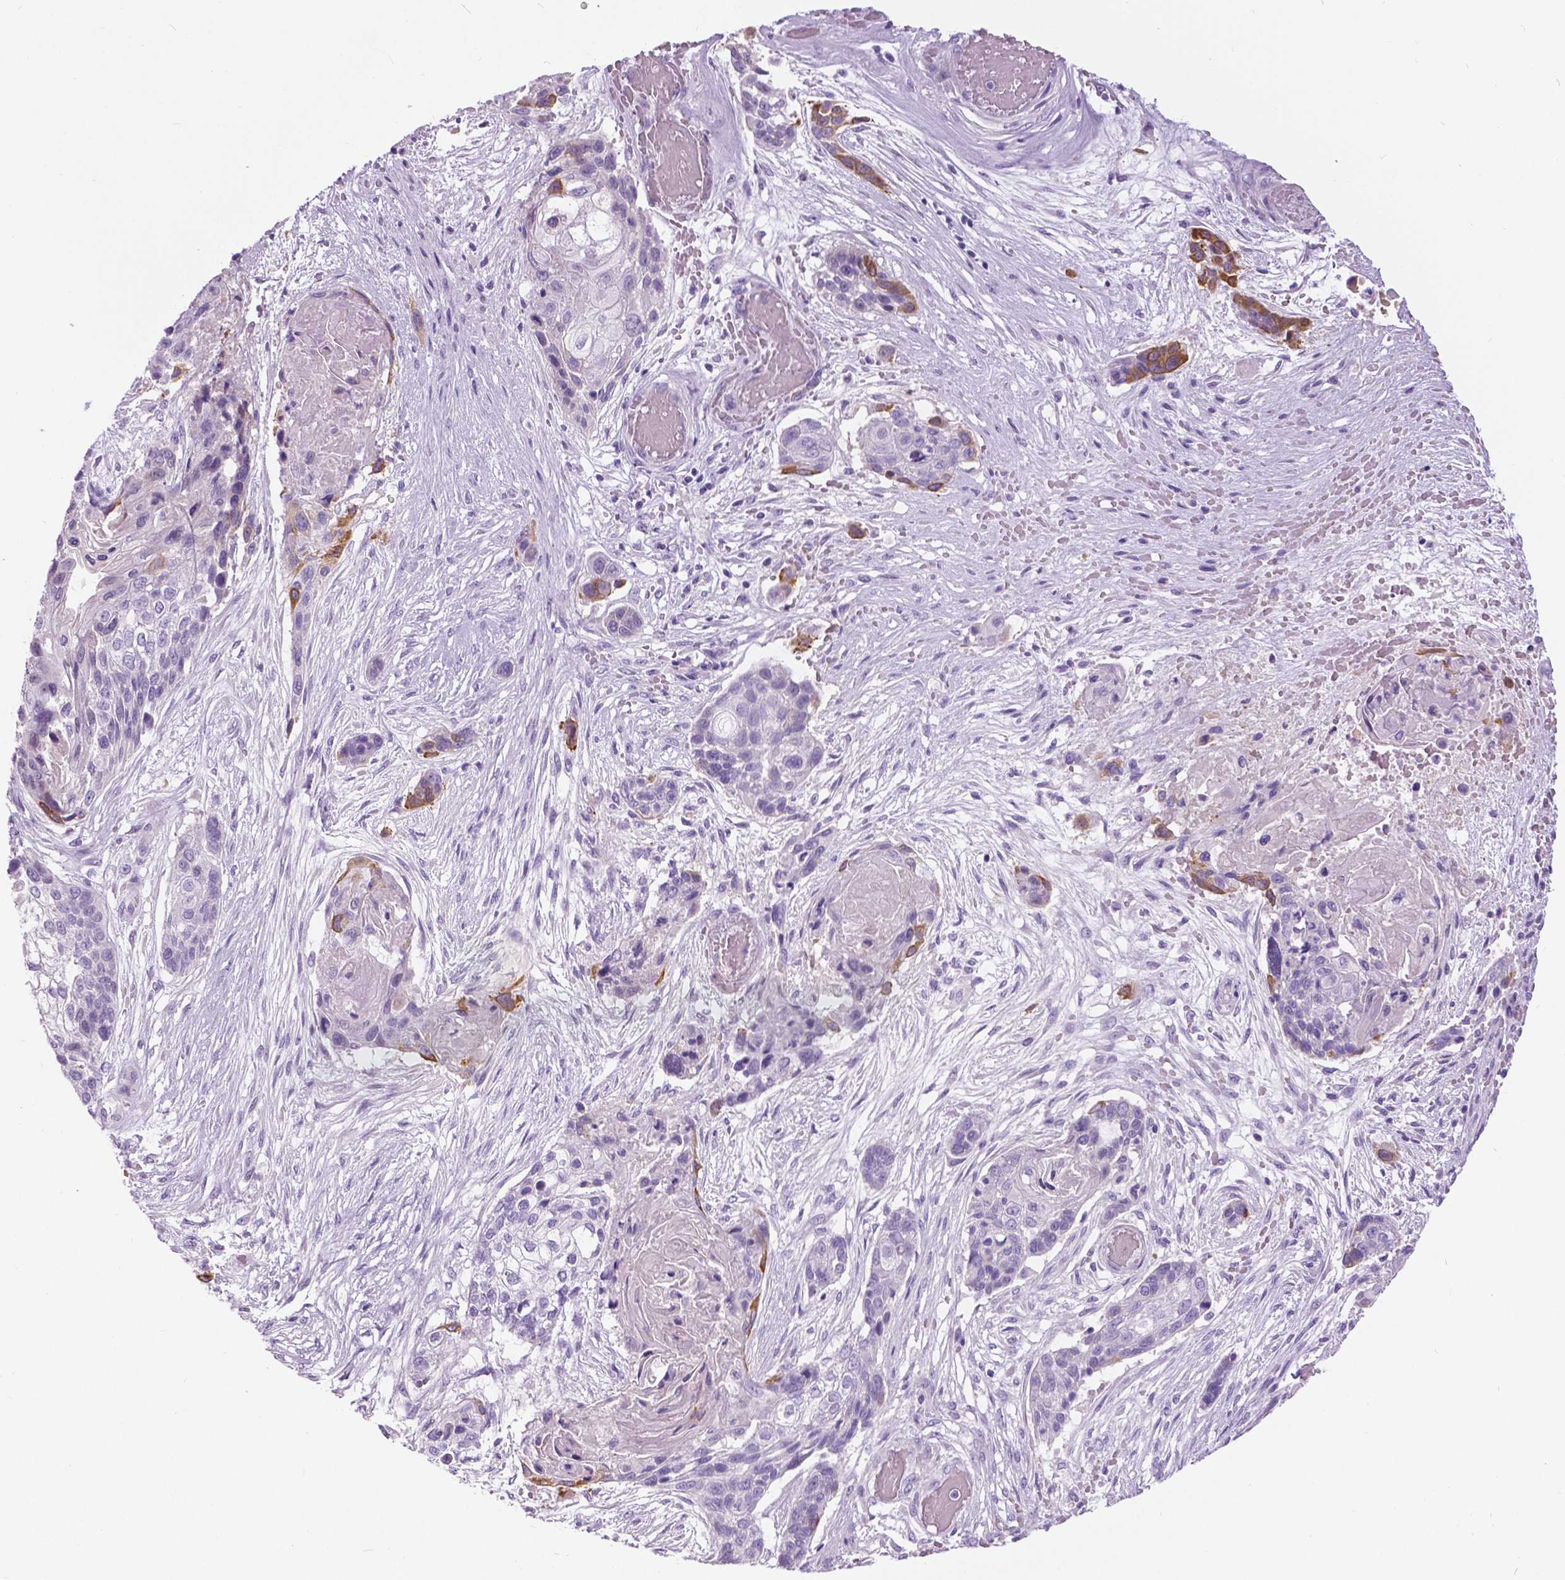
{"staining": {"intensity": "moderate", "quantity": "<25%", "location": "cytoplasmic/membranous"}, "tissue": "lung cancer", "cell_type": "Tumor cells", "image_type": "cancer", "snomed": [{"axis": "morphology", "description": "Squamous cell carcinoma, NOS"}, {"axis": "topography", "description": "Lung"}], "caption": "The histopathology image reveals a brown stain indicating the presence of a protein in the cytoplasmic/membranous of tumor cells in squamous cell carcinoma (lung).", "gene": "TP53TG5", "patient": {"sex": "male", "age": 69}}